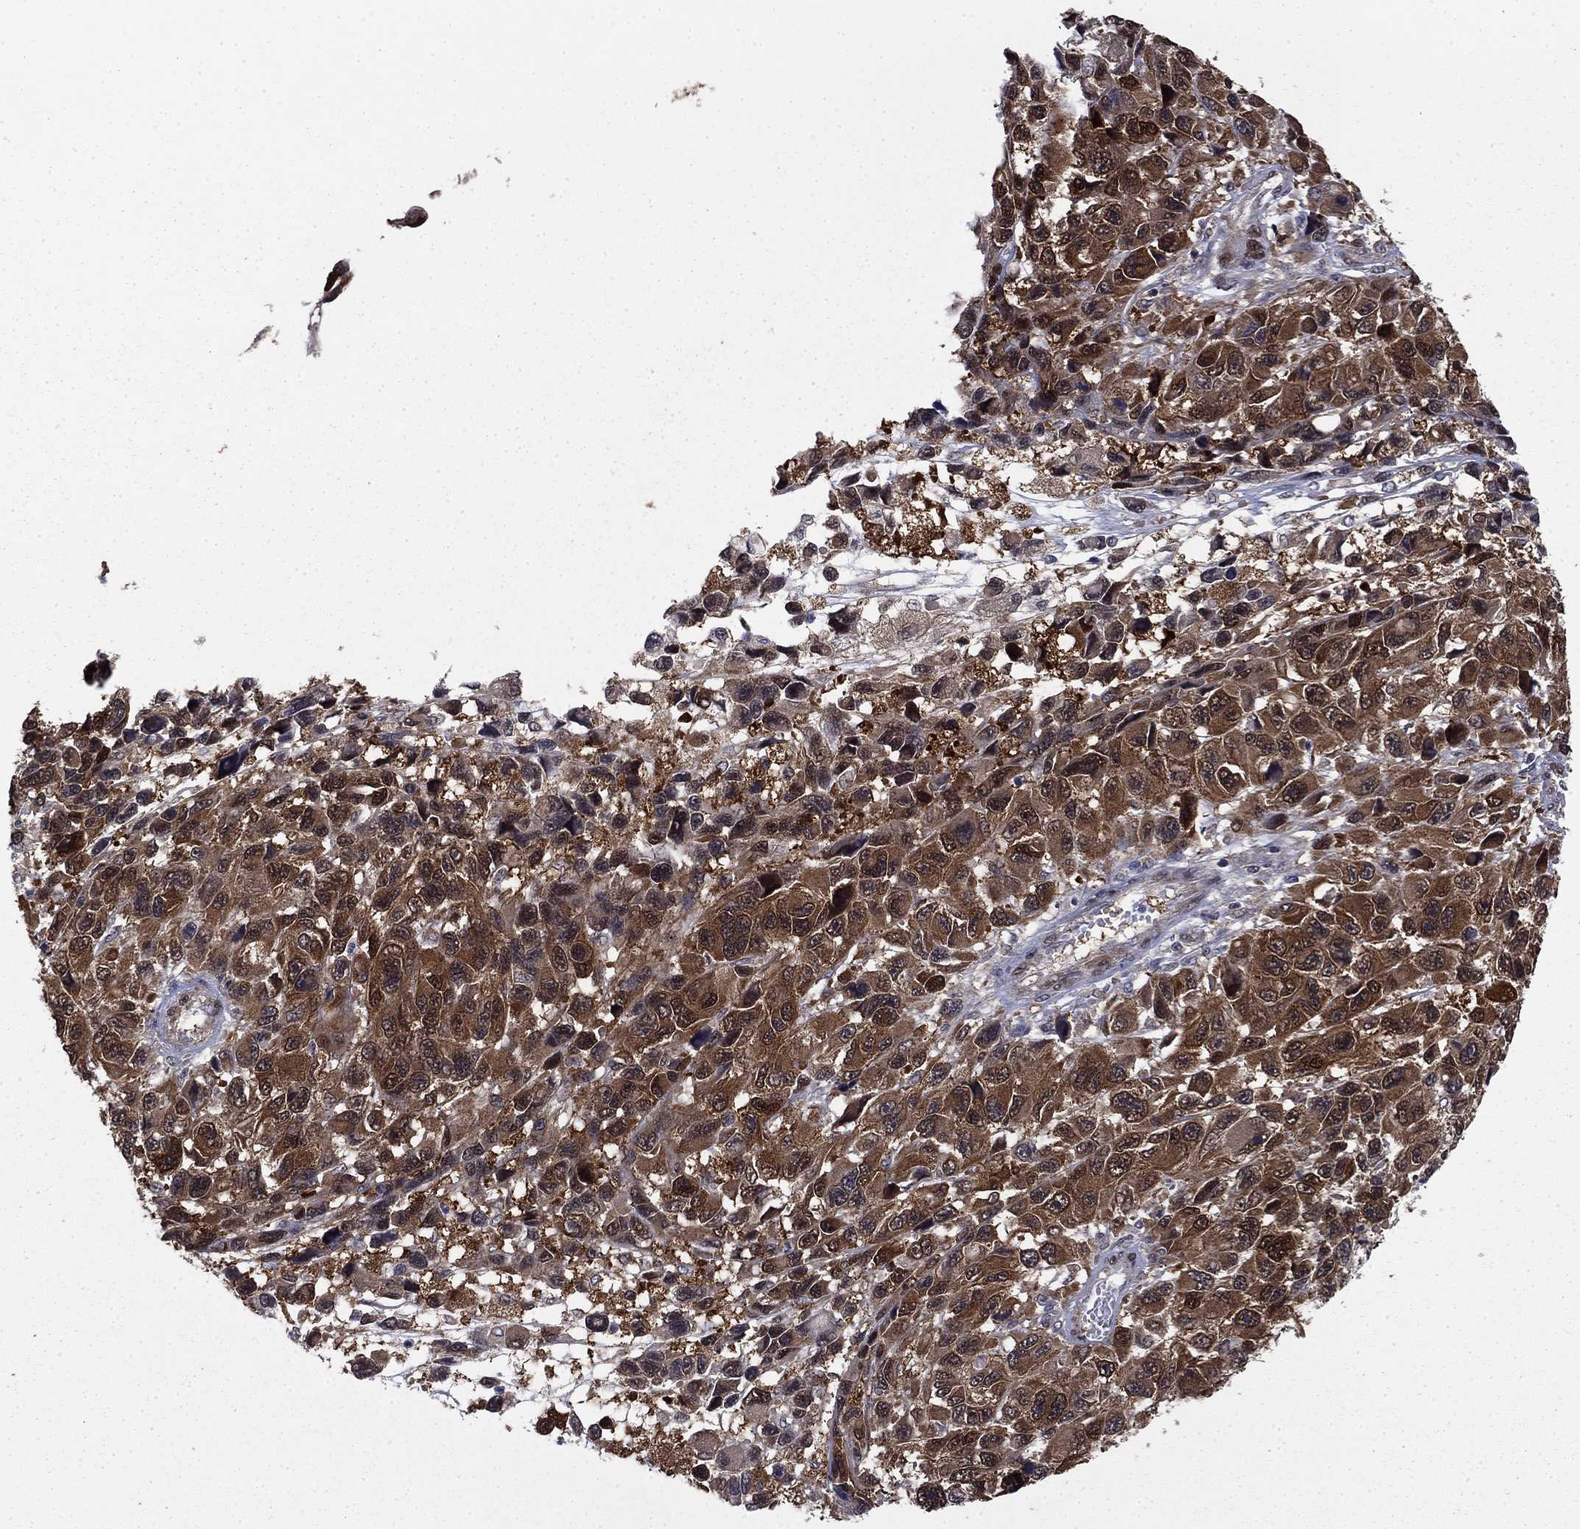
{"staining": {"intensity": "strong", "quantity": ">75%", "location": "cytoplasmic/membranous"}, "tissue": "melanoma", "cell_type": "Tumor cells", "image_type": "cancer", "snomed": [{"axis": "morphology", "description": "Malignant melanoma, NOS"}, {"axis": "topography", "description": "Skin"}], "caption": "Immunohistochemical staining of human malignant melanoma reveals high levels of strong cytoplasmic/membranous staining in approximately >75% of tumor cells.", "gene": "FKBP4", "patient": {"sex": "male", "age": 53}}